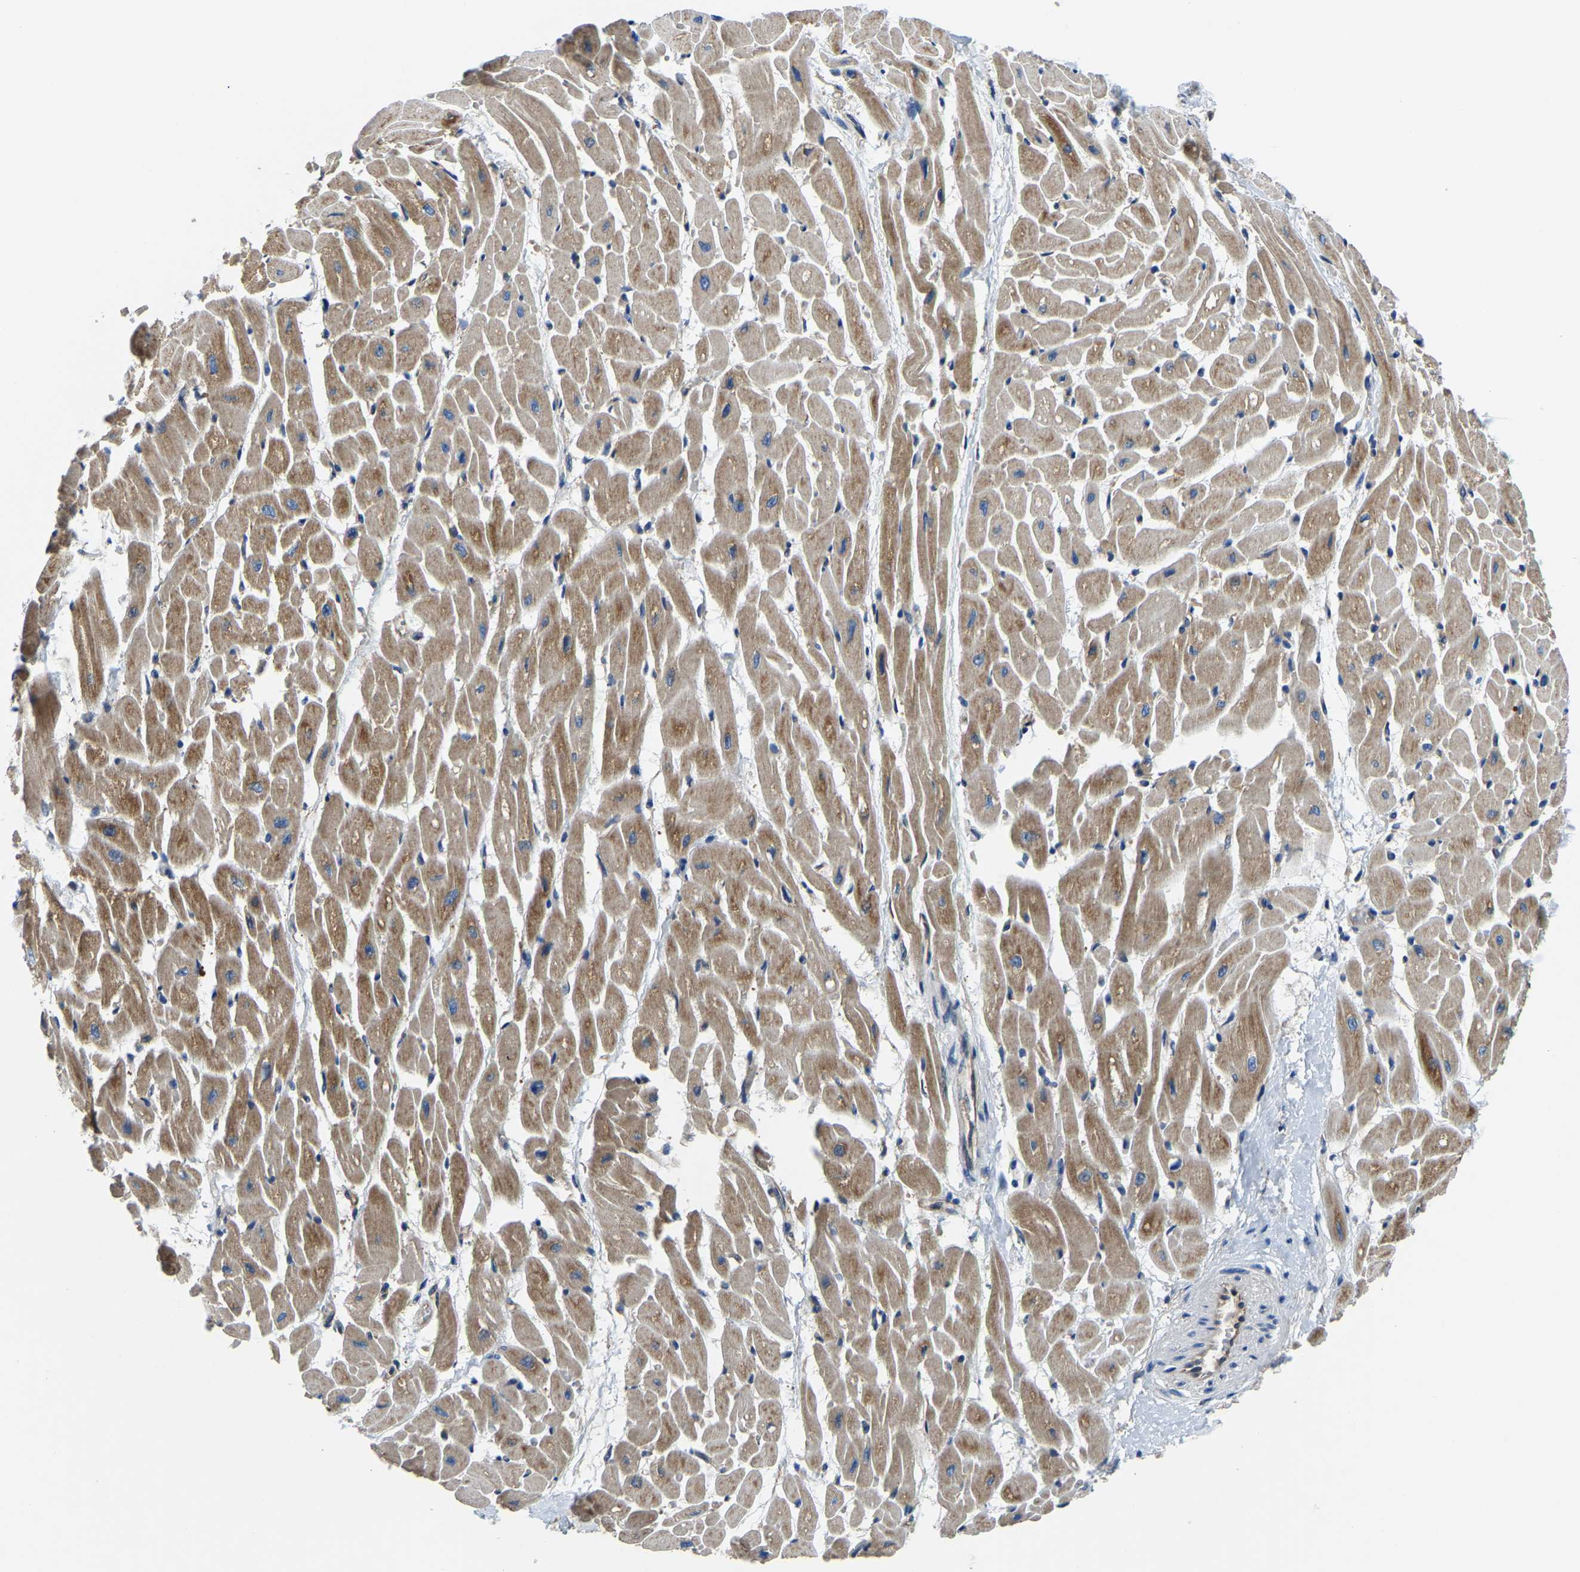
{"staining": {"intensity": "moderate", "quantity": ">75%", "location": "cytoplasmic/membranous"}, "tissue": "heart muscle", "cell_type": "Cardiomyocytes", "image_type": "normal", "snomed": [{"axis": "morphology", "description": "Normal tissue, NOS"}, {"axis": "topography", "description": "Heart"}], "caption": "Immunohistochemical staining of benign heart muscle displays >75% levels of moderate cytoplasmic/membranous protein staining in approximately >75% of cardiomyocytes.", "gene": "DFFA", "patient": {"sex": "male", "age": 45}}